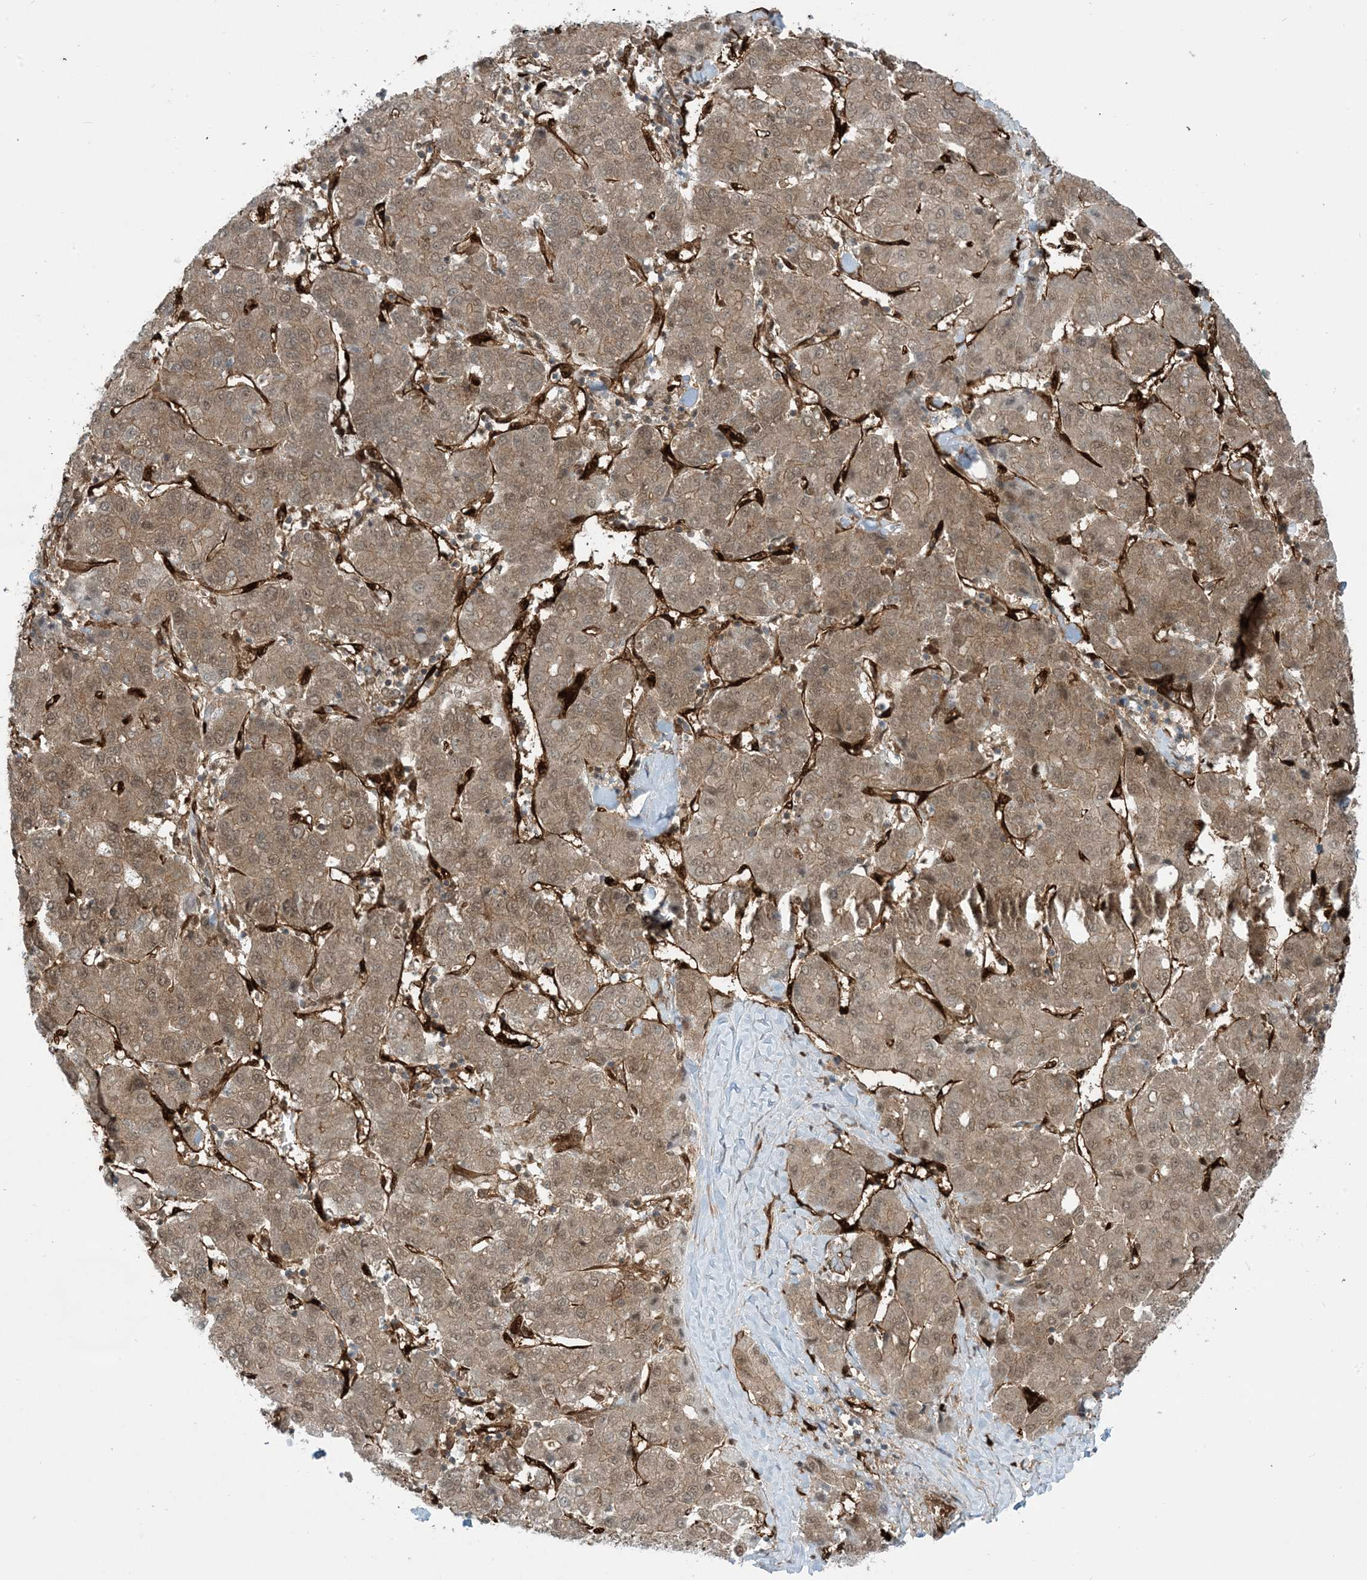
{"staining": {"intensity": "moderate", "quantity": "25%-75%", "location": "cytoplasmic/membranous"}, "tissue": "liver cancer", "cell_type": "Tumor cells", "image_type": "cancer", "snomed": [{"axis": "morphology", "description": "Carcinoma, Hepatocellular, NOS"}, {"axis": "topography", "description": "Liver"}], "caption": "Brown immunohistochemical staining in human hepatocellular carcinoma (liver) displays moderate cytoplasmic/membranous expression in approximately 25%-75% of tumor cells. The protein of interest is shown in brown color, while the nuclei are stained blue.", "gene": "PPM1F", "patient": {"sex": "male", "age": 65}}